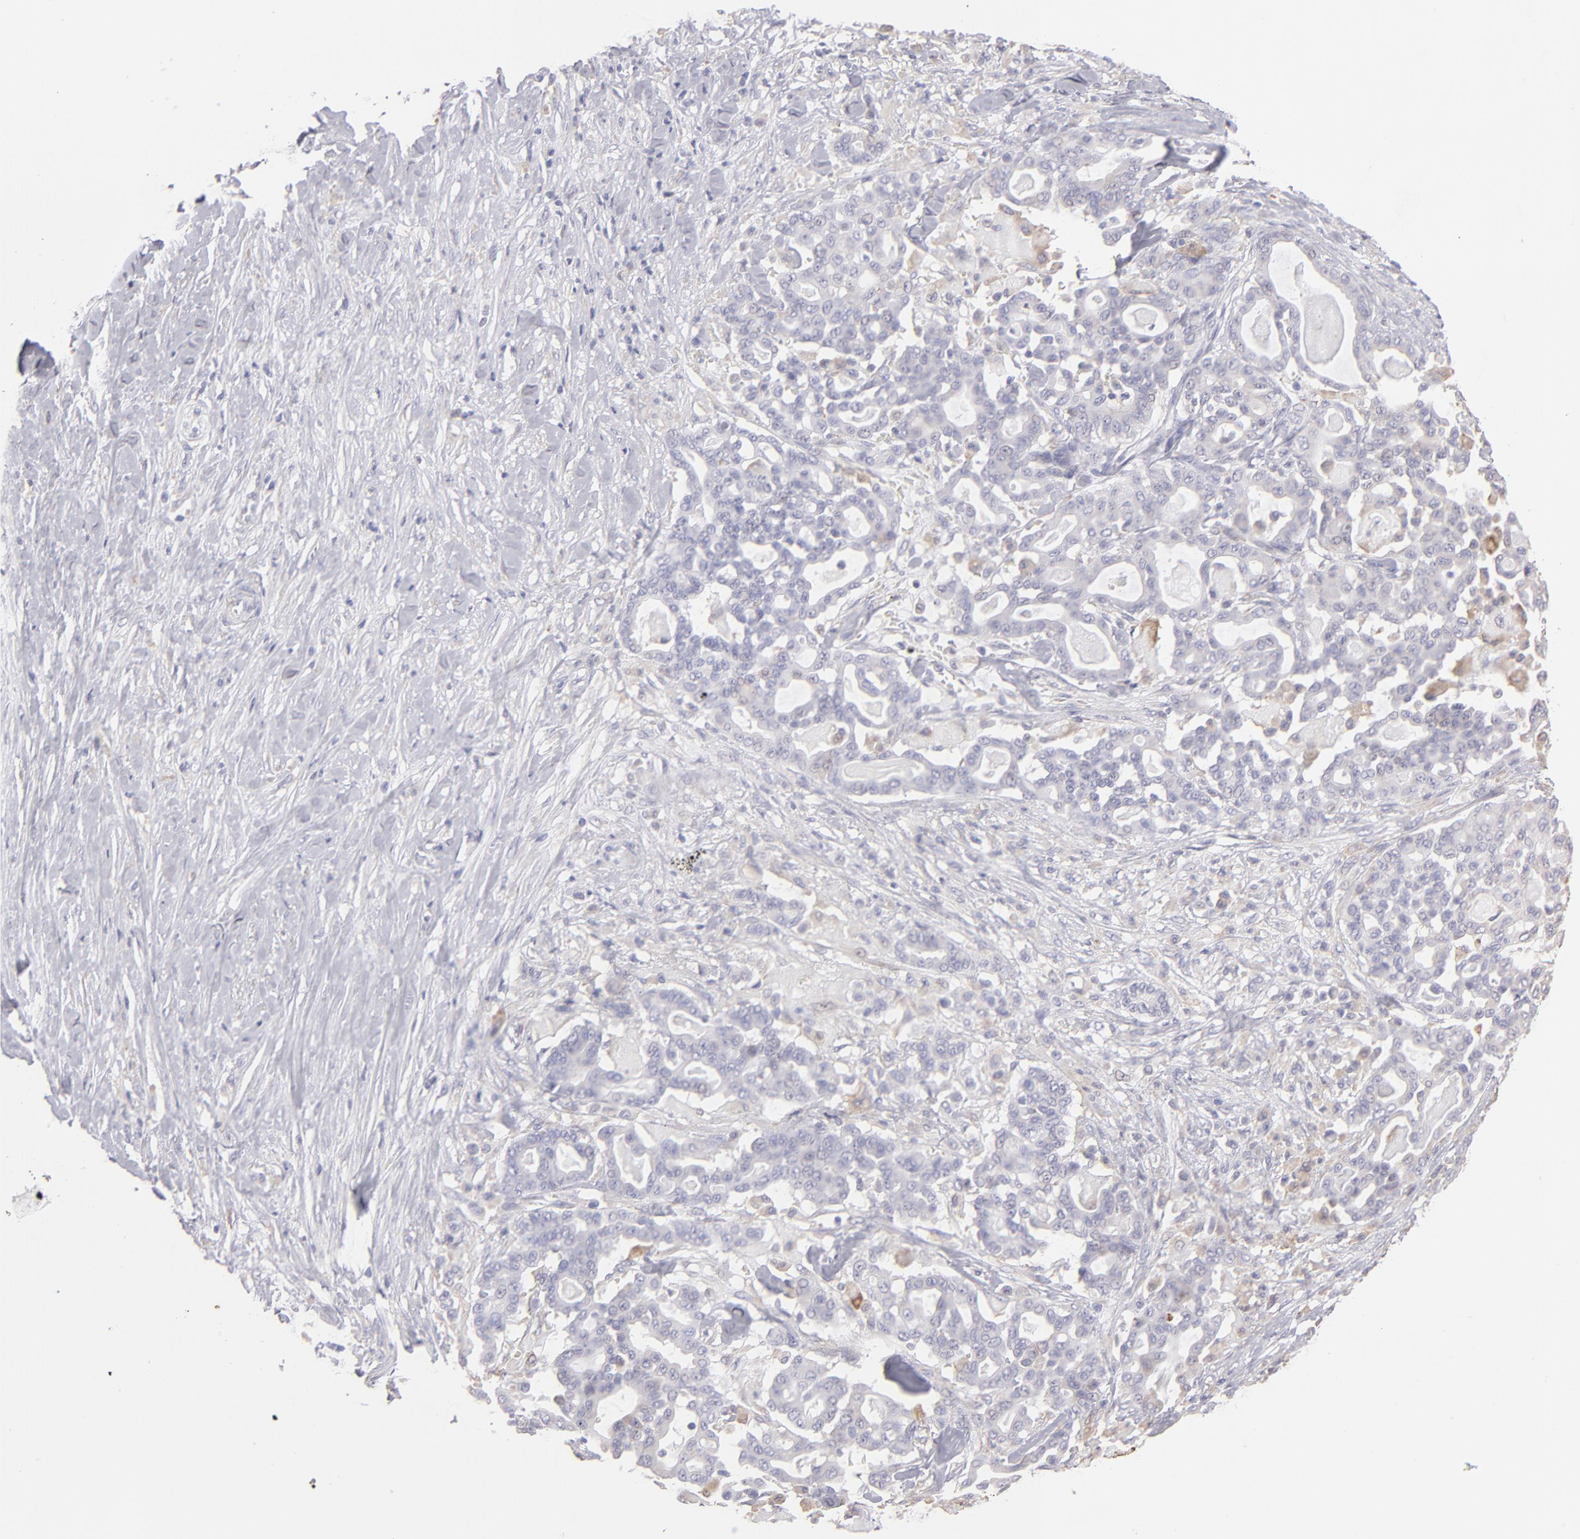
{"staining": {"intensity": "weak", "quantity": "<25%", "location": "cytoplasmic/membranous"}, "tissue": "pancreatic cancer", "cell_type": "Tumor cells", "image_type": "cancer", "snomed": [{"axis": "morphology", "description": "Adenocarcinoma, NOS"}, {"axis": "topography", "description": "Pancreas"}], "caption": "Micrograph shows no significant protein staining in tumor cells of pancreatic cancer (adenocarcinoma).", "gene": "CALR", "patient": {"sex": "male", "age": 63}}